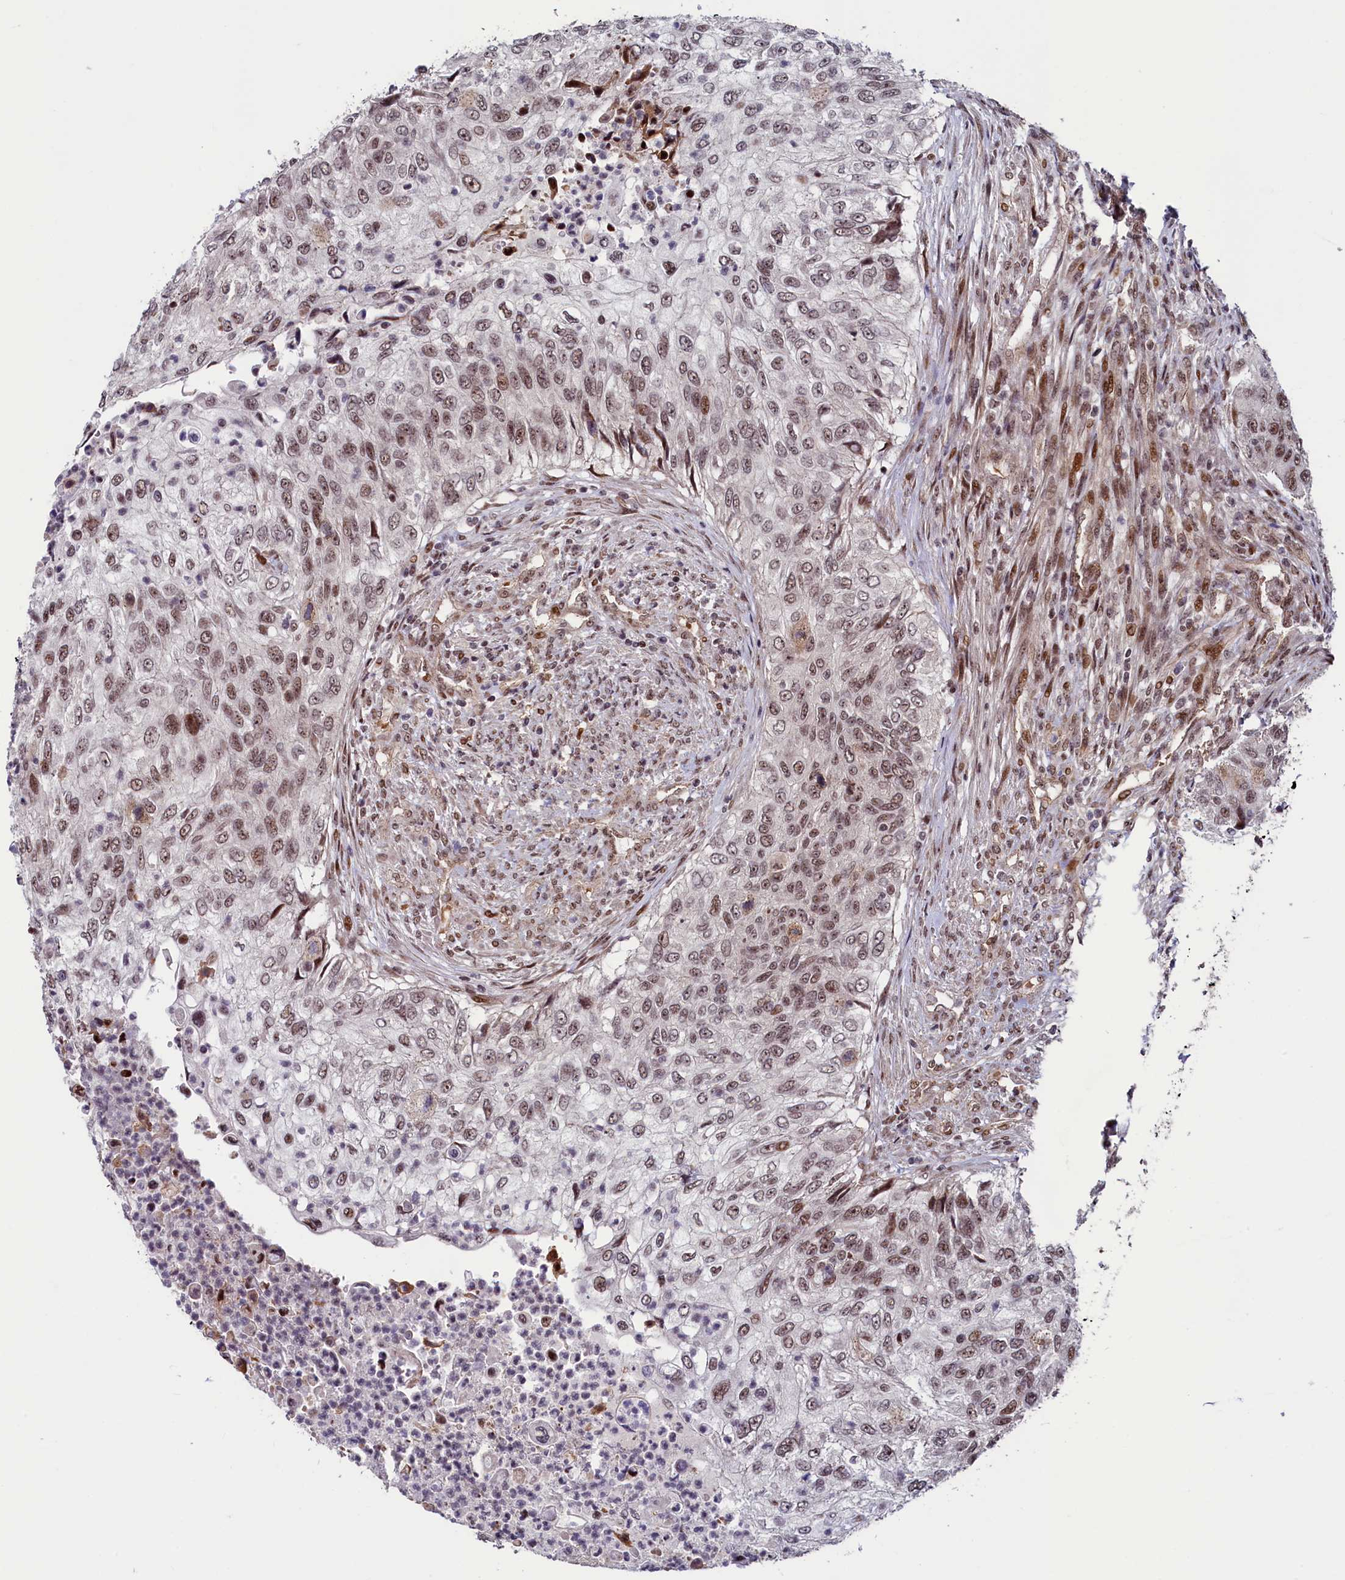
{"staining": {"intensity": "moderate", "quantity": ">75%", "location": "nuclear"}, "tissue": "urothelial cancer", "cell_type": "Tumor cells", "image_type": "cancer", "snomed": [{"axis": "morphology", "description": "Urothelial carcinoma, High grade"}, {"axis": "topography", "description": "Urinary bladder"}], "caption": "Tumor cells display moderate nuclear staining in about >75% of cells in high-grade urothelial carcinoma. (Brightfield microscopy of DAB IHC at high magnification).", "gene": "LEO1", "patient": {"sex": "female", "age": 60}}